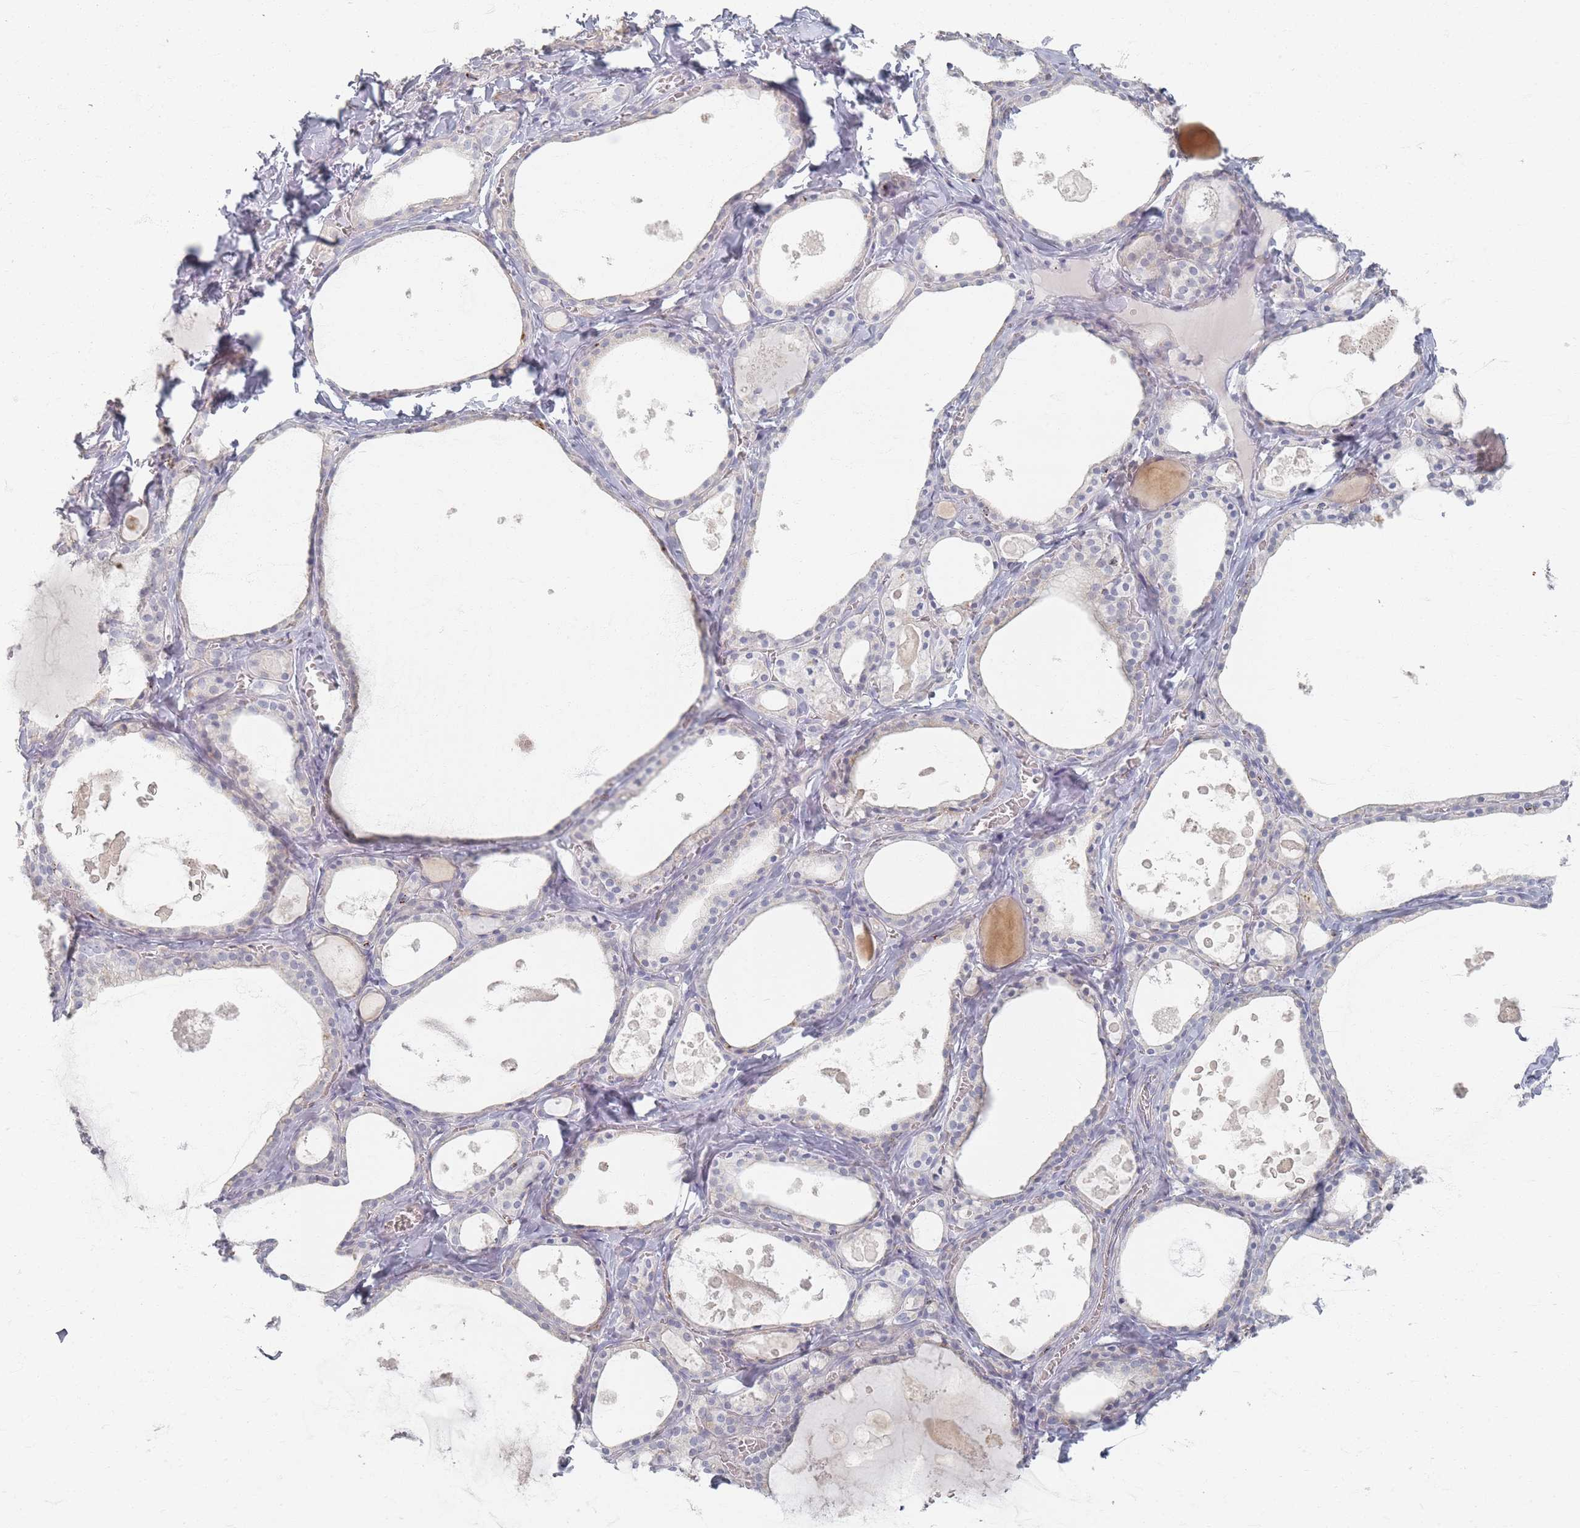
{"staining": {"intensity": "moderate", "quantity": "<25%", "location": "cytoplasmic/membranous"}, "tissue": "thyroid gland", "cell_type": "Glandular cells", "image_type": "normal", "snomed": [{"axis": "morphology", "description": "Normal tissue, NOS"}, {"axis": "topography", "description": "Thyroid gland"}], "caption": "Glandular cells show low levels of moderate cytoplasmic/membranous positivity in approximately <25% of cells in benign human thyroid gland. Using DAB (brown) and hematoxylin (blue) stains, captured at high magnification using brightfield microscopy.", "gene": "ENSG00000251357", "patient": {"sex": "male", "age": 56}}